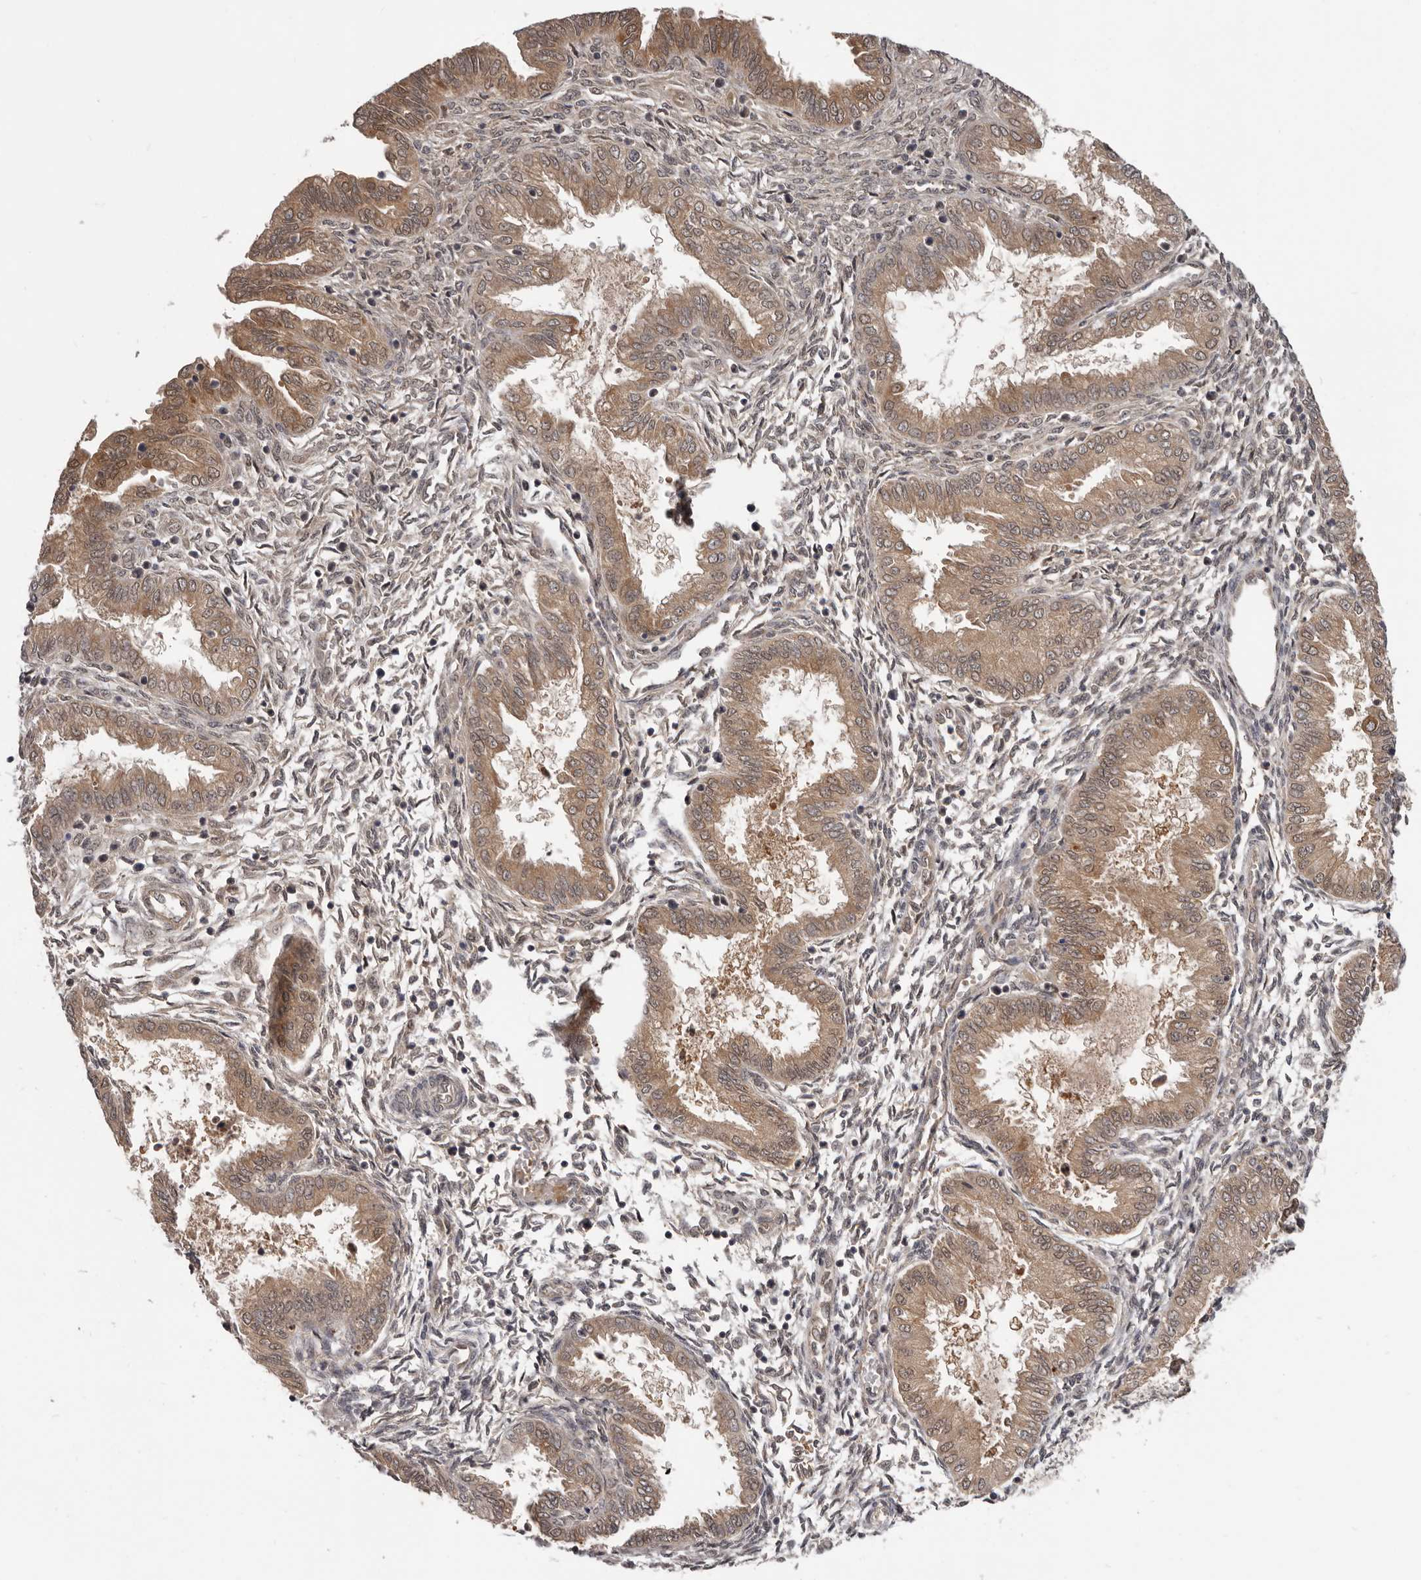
{"staining": {"intensity": "weak", "quantity": "<25%", "location": "cytoplasmic/membranous"}, "tissue": "endometrium", "cell_type": "Cells in endometrial stroma", "image_type": "normal", "snomed": [{"axis": "morphology", "description": "Normal tissue, NOS"}, {"axis": "topography", "description": "Endometrium"}], "caption": "IHC image of normal endometrium stained for a protein (brown), which exhibits no staining in cells in endometrial stroma. Nuclei are stained in blue.", "gene": "BAD", "patient": {"sex": "female", "age": 33}}